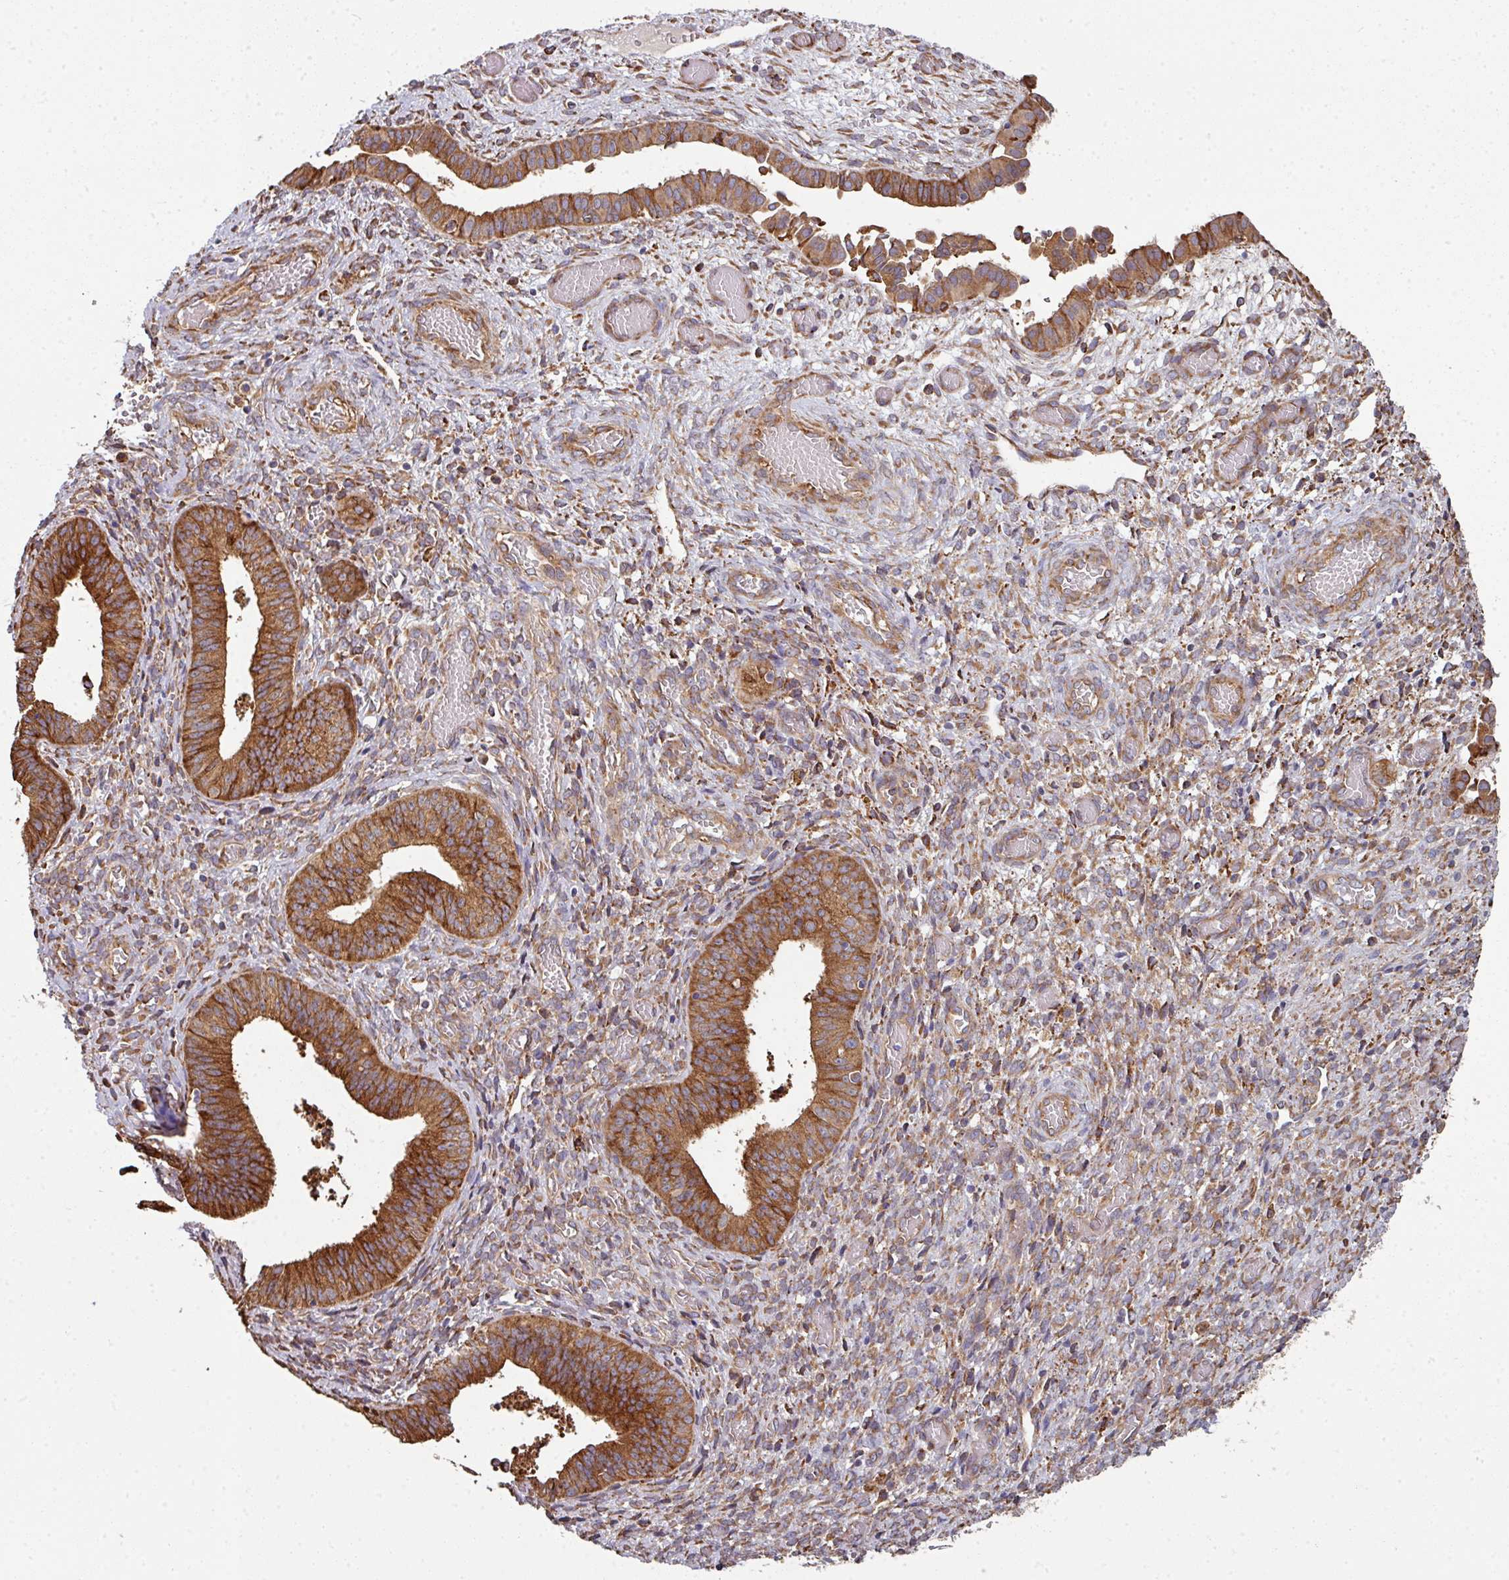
{"staining": {"intensity": "strong", "quantity": ">75%", "location": "cytoplasmic/membranous"}, "tissue": "cervical cancer", "cell_type": "Tumor cells", "image_type": "cancer", "snomed": [{"axis": "morphology", "description": "Squamous cell carcinoma, NOS"}, {"axis": "topography", "description": "Cervix"}], "caption": "Protein expression analysis of human cervical squamous cell carcinoma reveals strong cytoplasmic/membranous expression in approximately >75% of tumor cells.", "gene": "FAT4", "patient": {"sex": "female", "age": 59}}